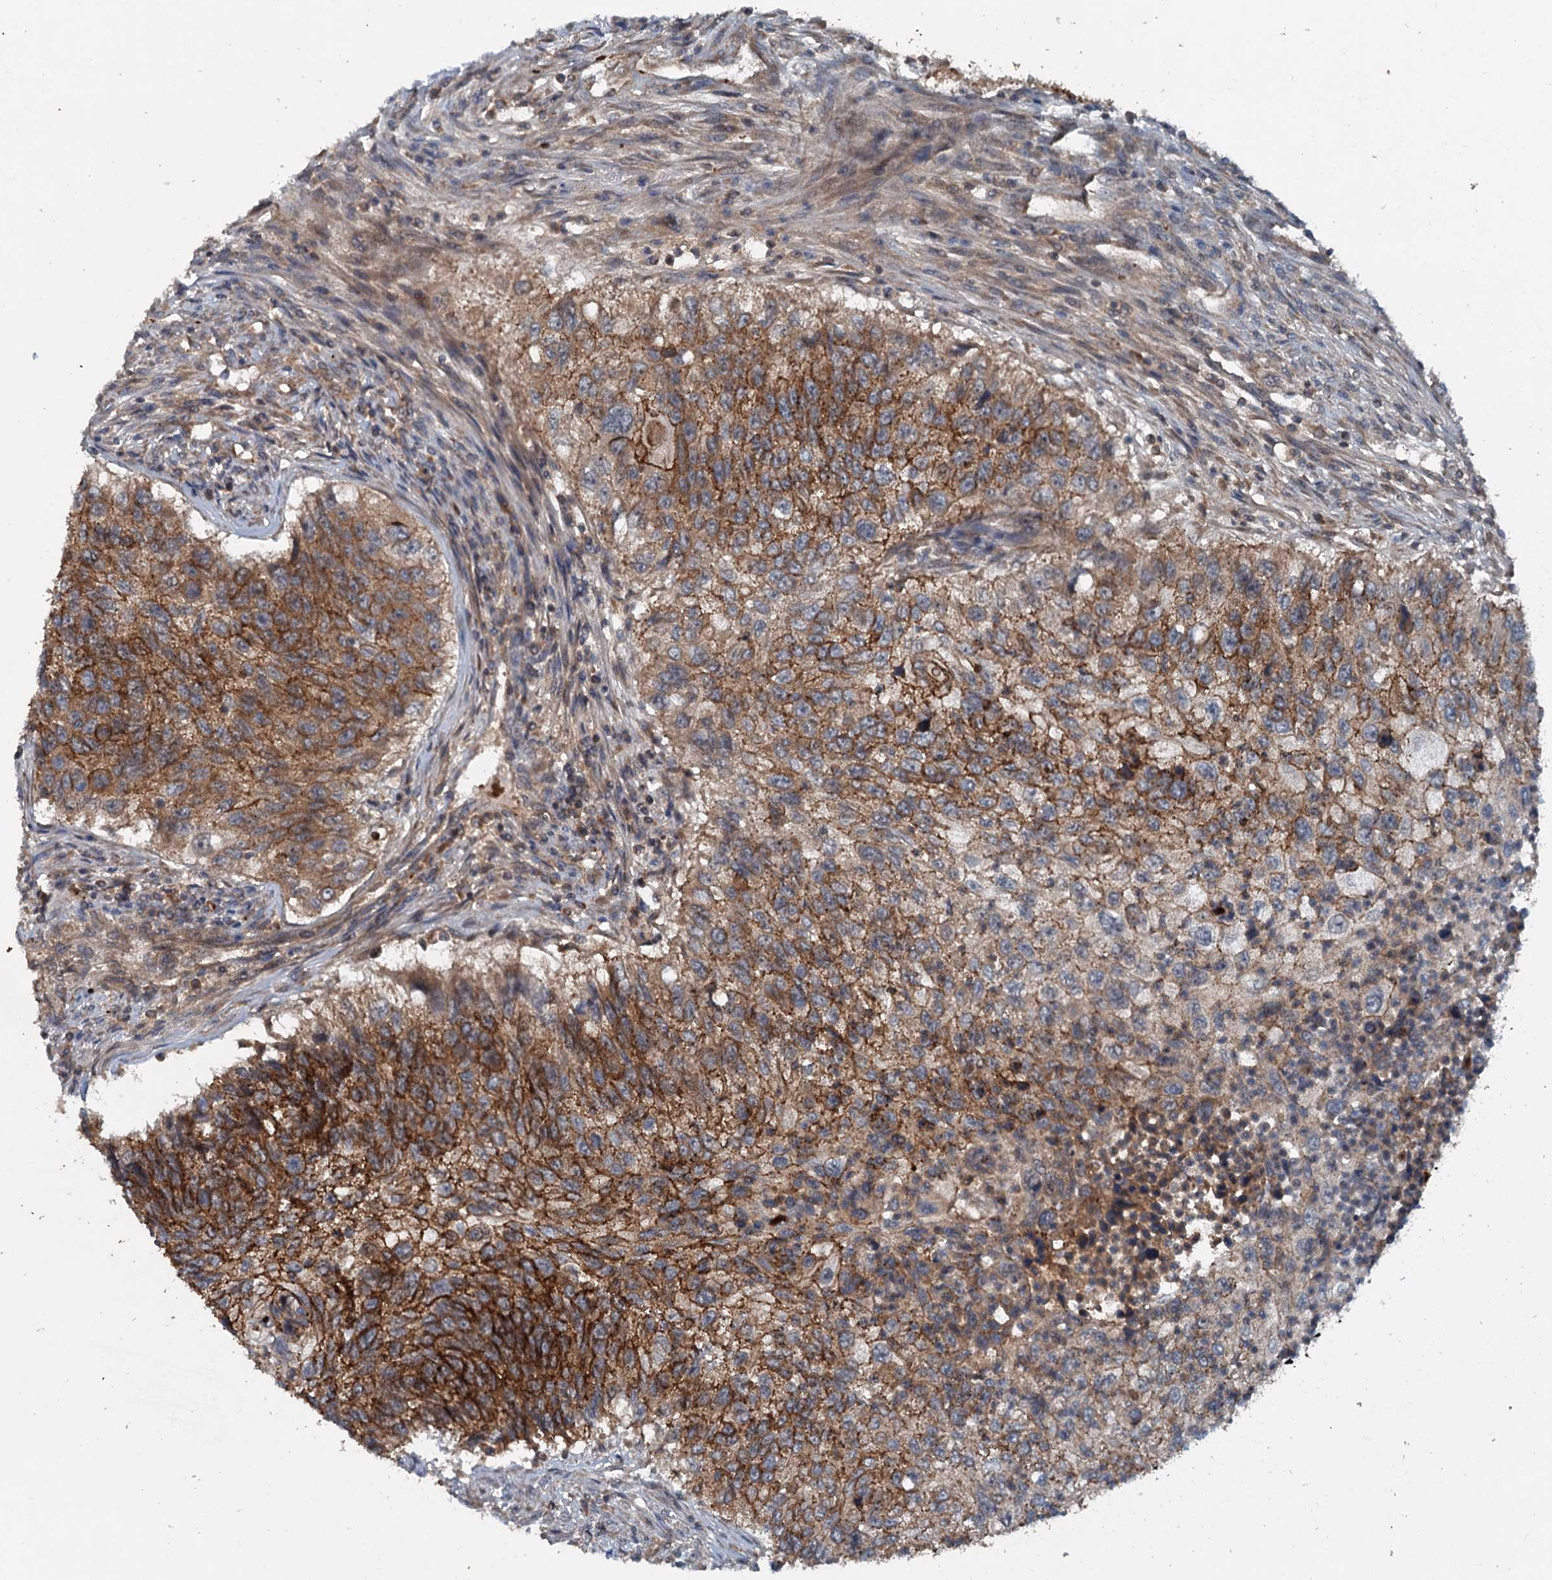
{"staining": {"intensity": "moderate", "quantity": ">75%", "location": "cytoplasmic/membranous"}, "tissue": "urothelial cancer", "cell_type": "Tumor cells", "image_type": "cancer", "snomed": [{"axis": "morphology", "description": "Urothelial carcinoma, High grade"}, {"axis": "topography", "description": "Urinary bladder"}], "caption": "Approximately >75% of tumor cells in high-grade urothelial carcinoma show moderate cytoplasmic/membranous protein positivity as visualized by brown immunohistochemical staining.", "gene": "N4BP2L2", "patient": {"sex": "female", "age": 60}}